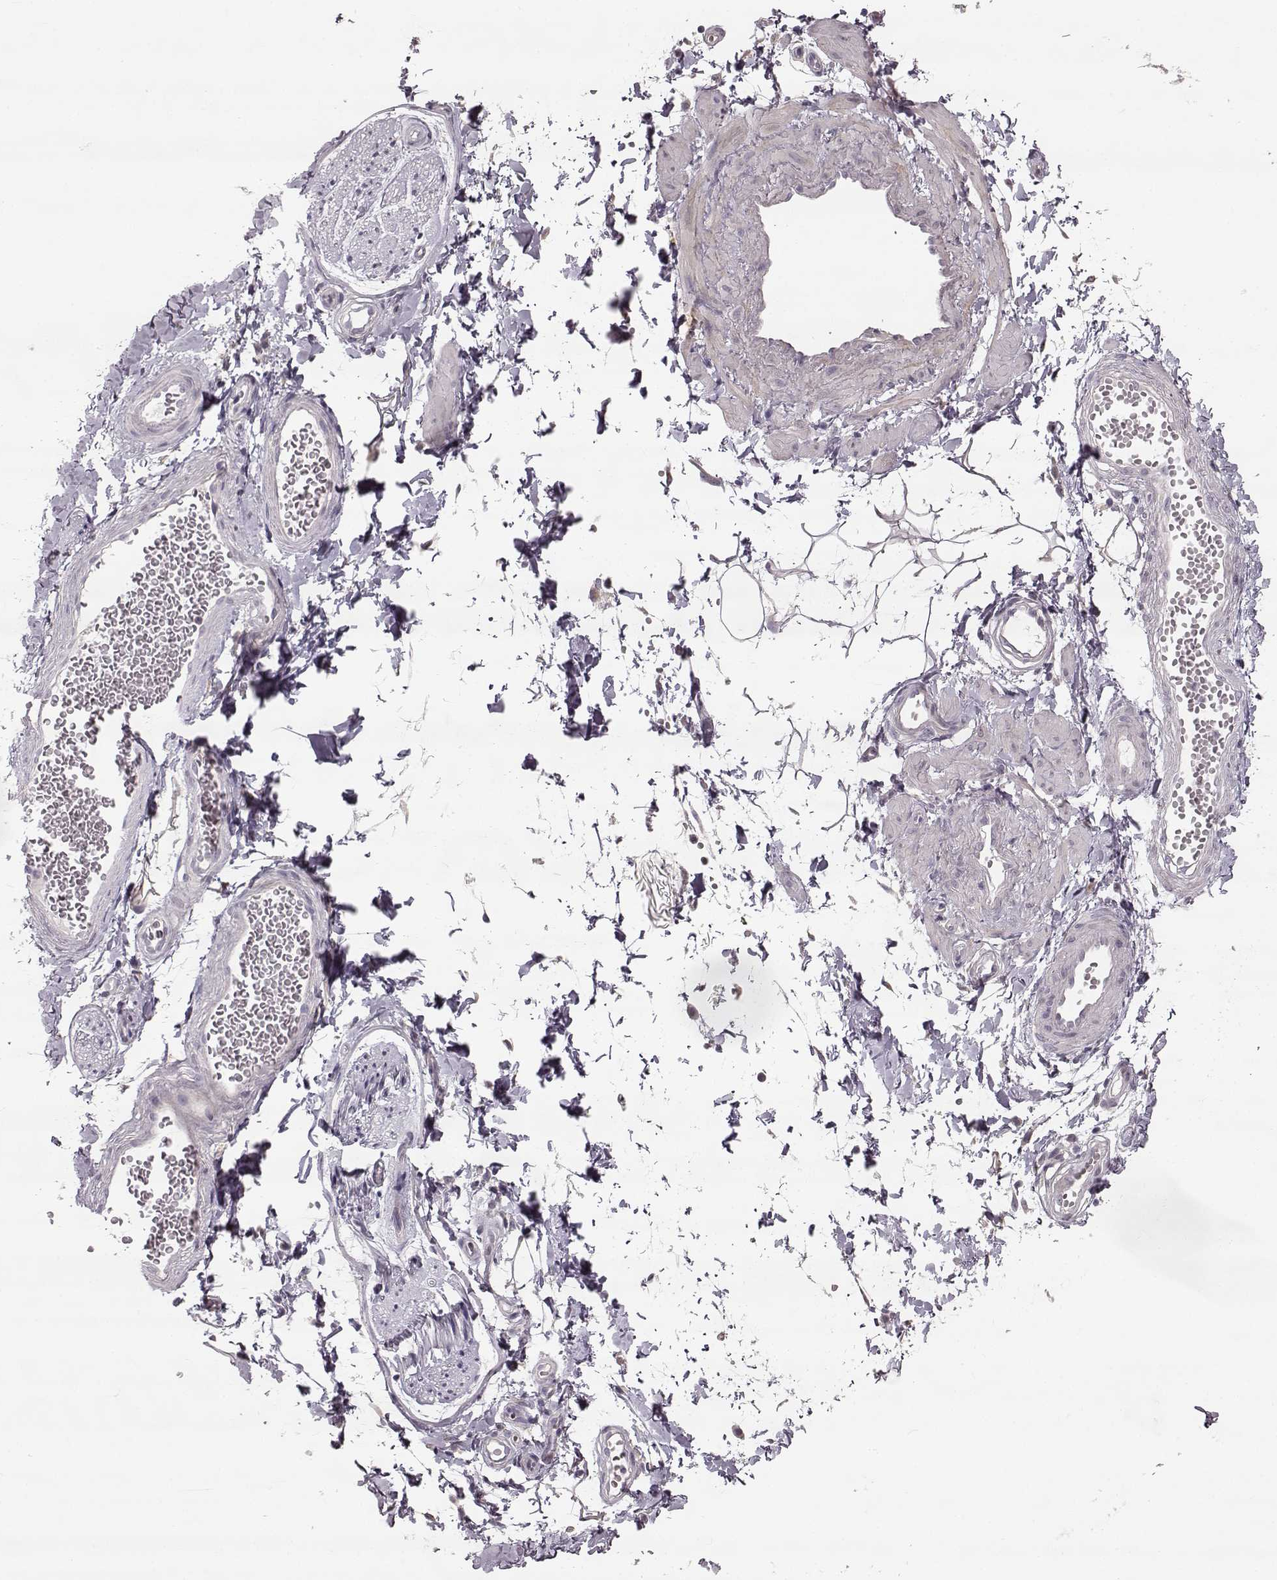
{"staining": {"intensity": "negative", "quantity": "none", "location": "none"}, "tissue": "adipose tissue", "cell_type": "Adipocytes", "image_type": "normal", "snomed": [{"axis": "morphology", "description": "Normal tissue, NOS"}, {"axis": "topography", "description": "Smooth muscle"}, {"axis": "topography", "description": "Peripheral nerve tissue"}], "caption": "High magnification brightfield microscopy of benign adipose tissue stained with DAB (brown) and counterstained with hematoxylin (blue): adipocytes show no significant positivity.", "gene": "MAP6D1", "patient": {"sex": "male", "age": 22}}